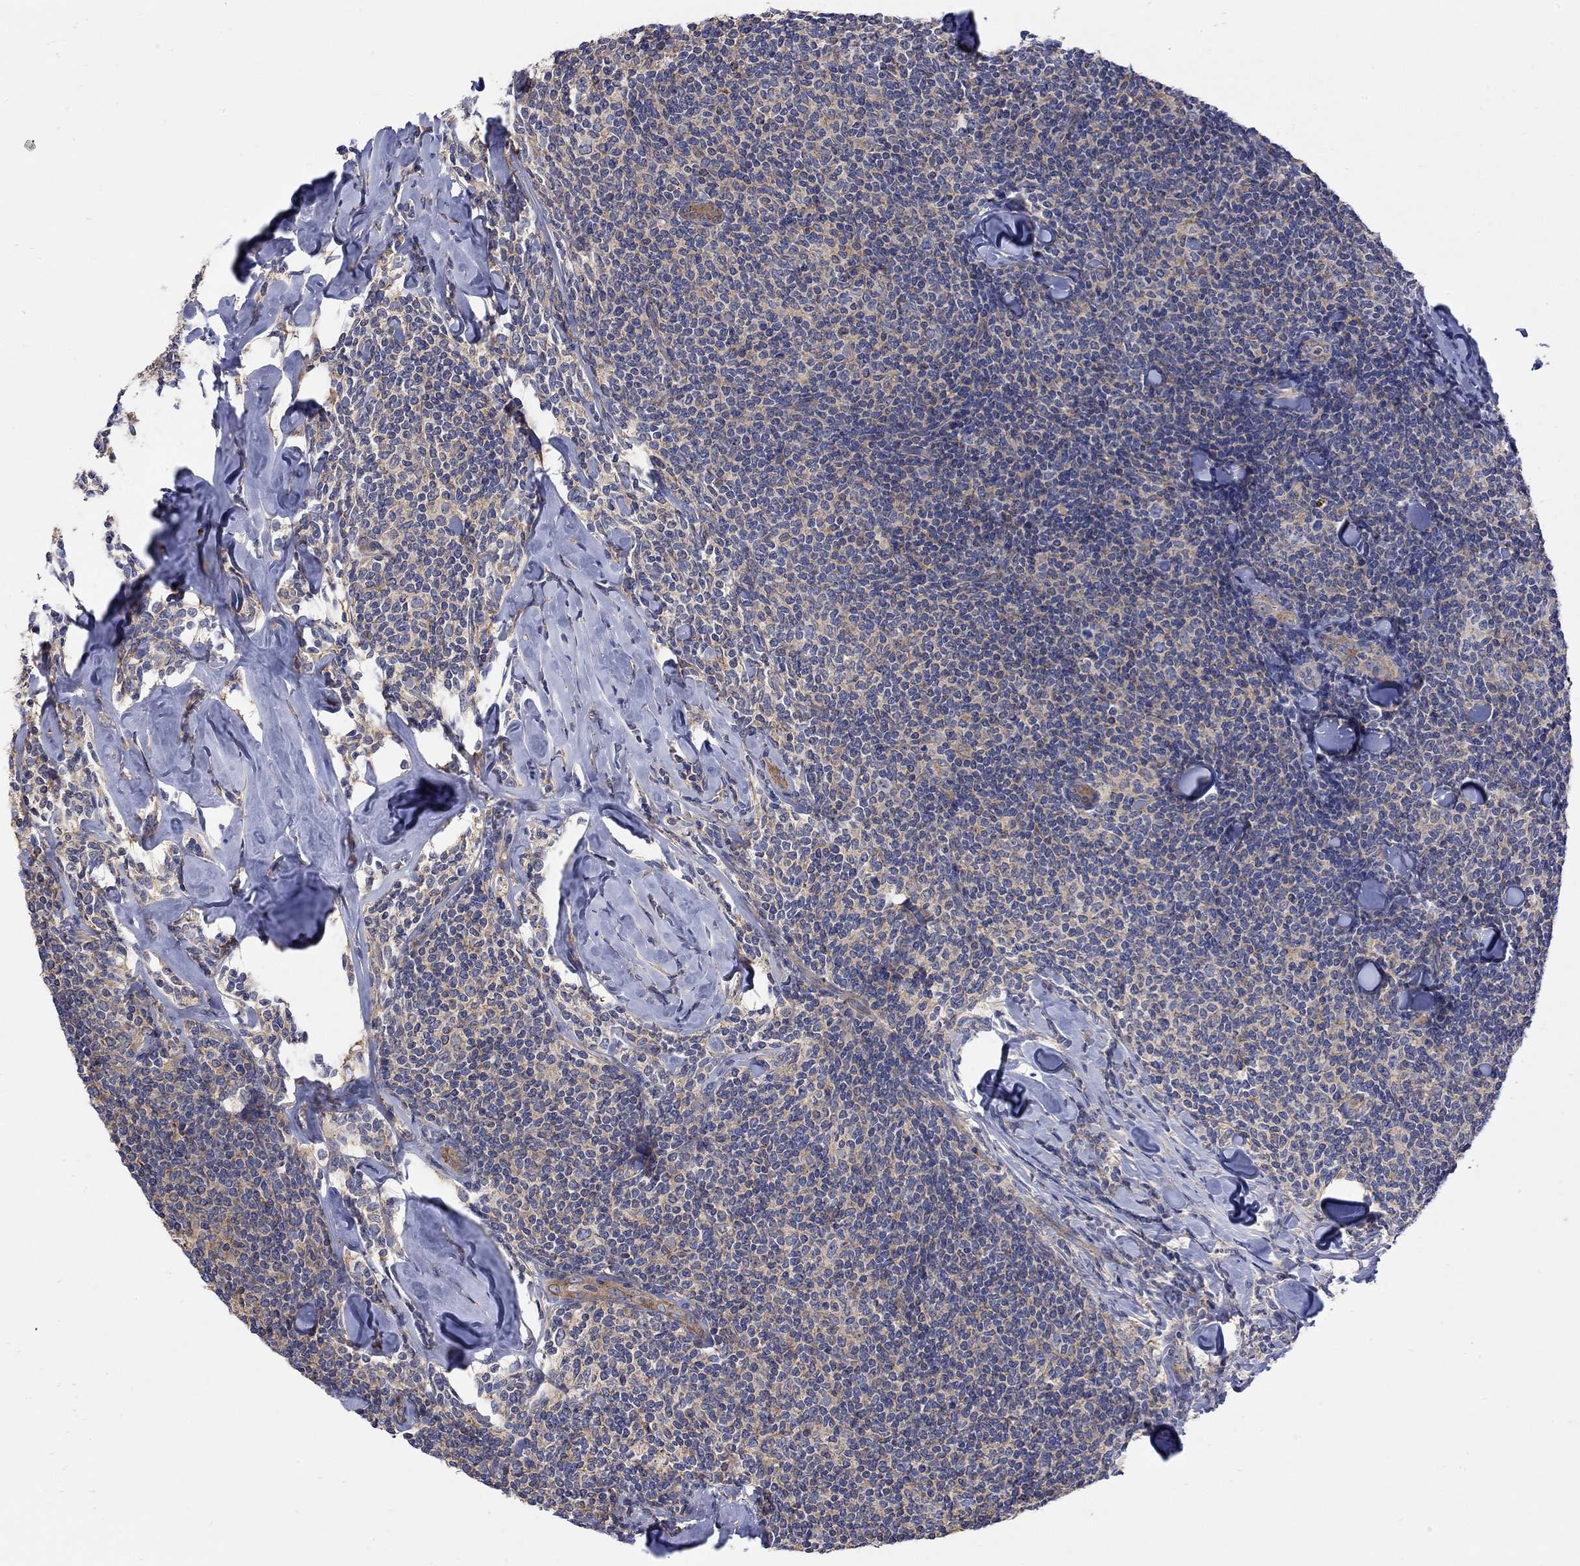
{"staining": {"intensity": "weak", "quantity": ">75%", "location": "cytoplasmic/membranous"}, "tissue": "lymphoma", "cell_type": "Tumor cells", "image_type": "cancer", "snomed": [{"axis": "morphology", "description": "Malignant lymphoma, non-Hodgkin's type, Low grade"}, {"axis": "topography", "description": "Lymph node"}], "caption": "This is a photomicrograph of IHC staining of low-grade malignant lymphoma, non-Hodgkin's type, which shows weak positivity in the cytoplasmic/membranous of tumor cells.", "gene": "TEKT3", "patient": {"sex": "female", "age": 56}}